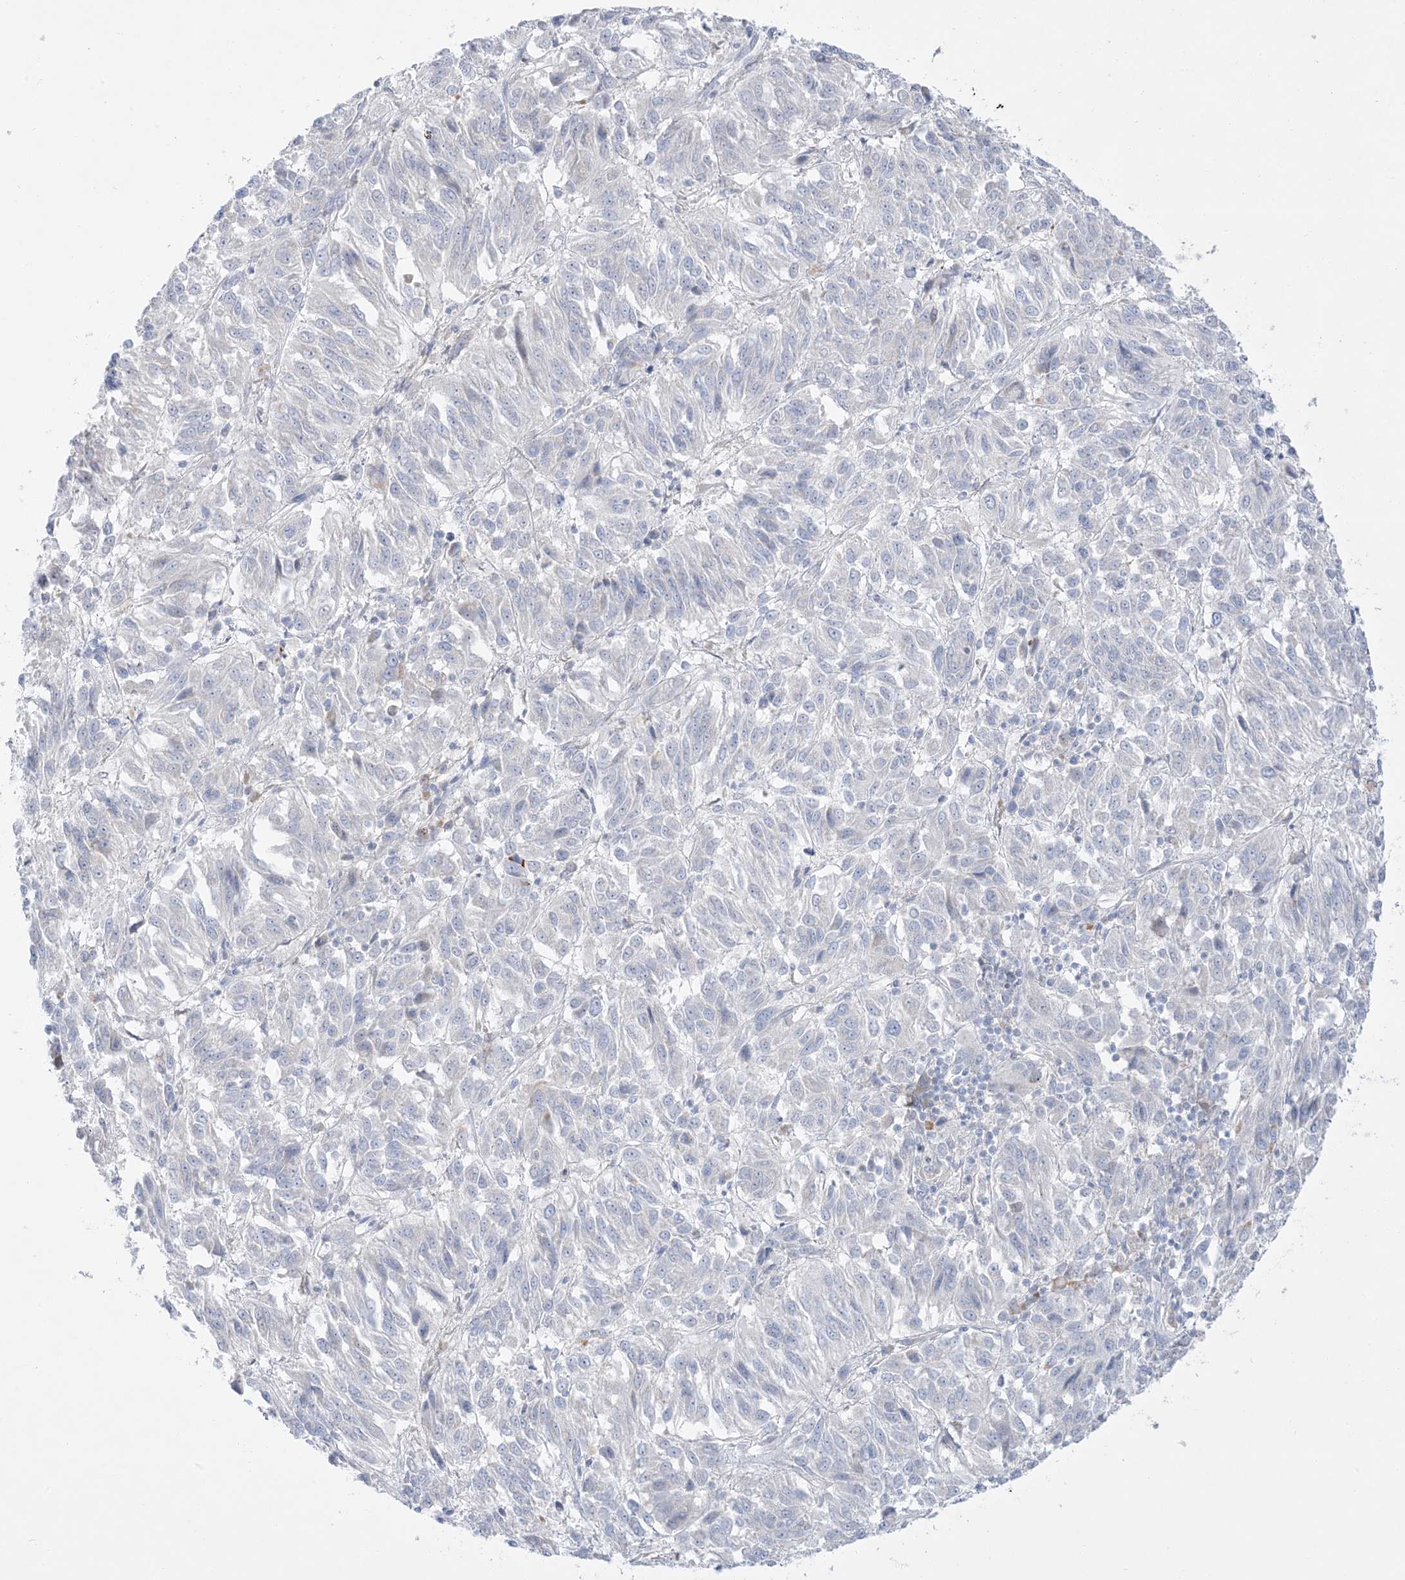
{"staining": {"intensity": "negative", "quantity": "none", "location": "none"}, "tissue": "melanoma", "cell_type": "Tumor cells", "image_type": "cancer", "snomed": [{"axis": "morphology", "description": "Malignant melanoma, Metastatic site"}, {"axis": "topography", "description": "Lung"}], "caption": "Immunohistochemical staining of human melanoma reveals no significant staining in tumor cells.", "gene": "FAM184A", "patient": {"sex": "male", "age": 64}}